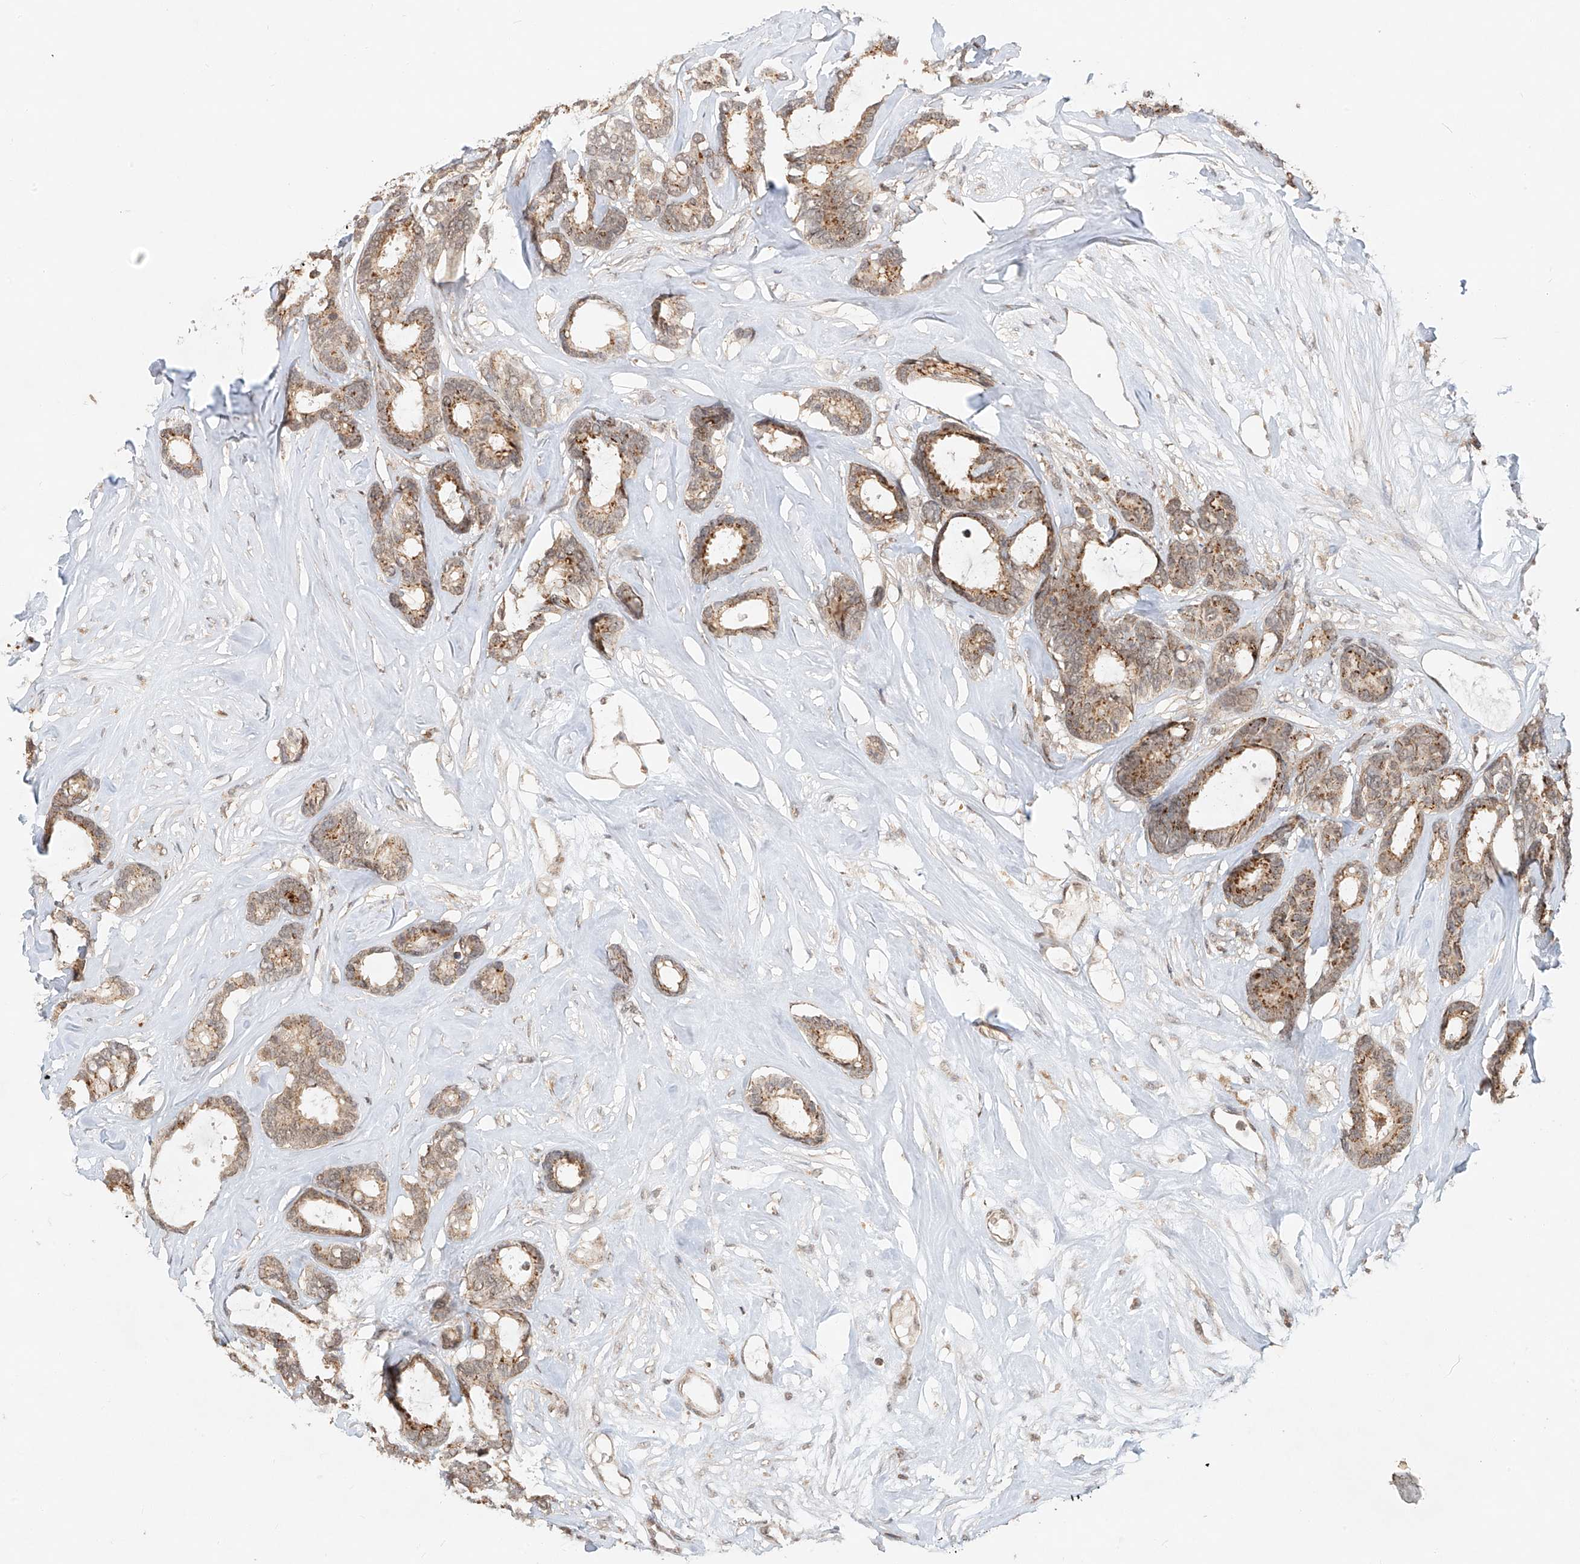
{"staining": {"intensity": "weak", "quantity": ">75%", "location": "cytoplasmic/membranous"}, "tissue": "breast cancer", "cell_type": "Tumor cells", "image_type": "cancer", "snomed": [{"axis": "morphology", "description": "Duct carcinoma"}, {"axis": "topography", "description": "Breast"}], "caption": "This histopathology image shows breast cancer (infiltrating ductal carcinoma) stained with immunohistochemistry to label a protein in brown. The cytoplasmic/membranous of tumor cells show weak positivity for the protein. Nuclei are counter-stained blue.", "gene": "SYTL3", "patient": {"sex": "female", "age": 87}}